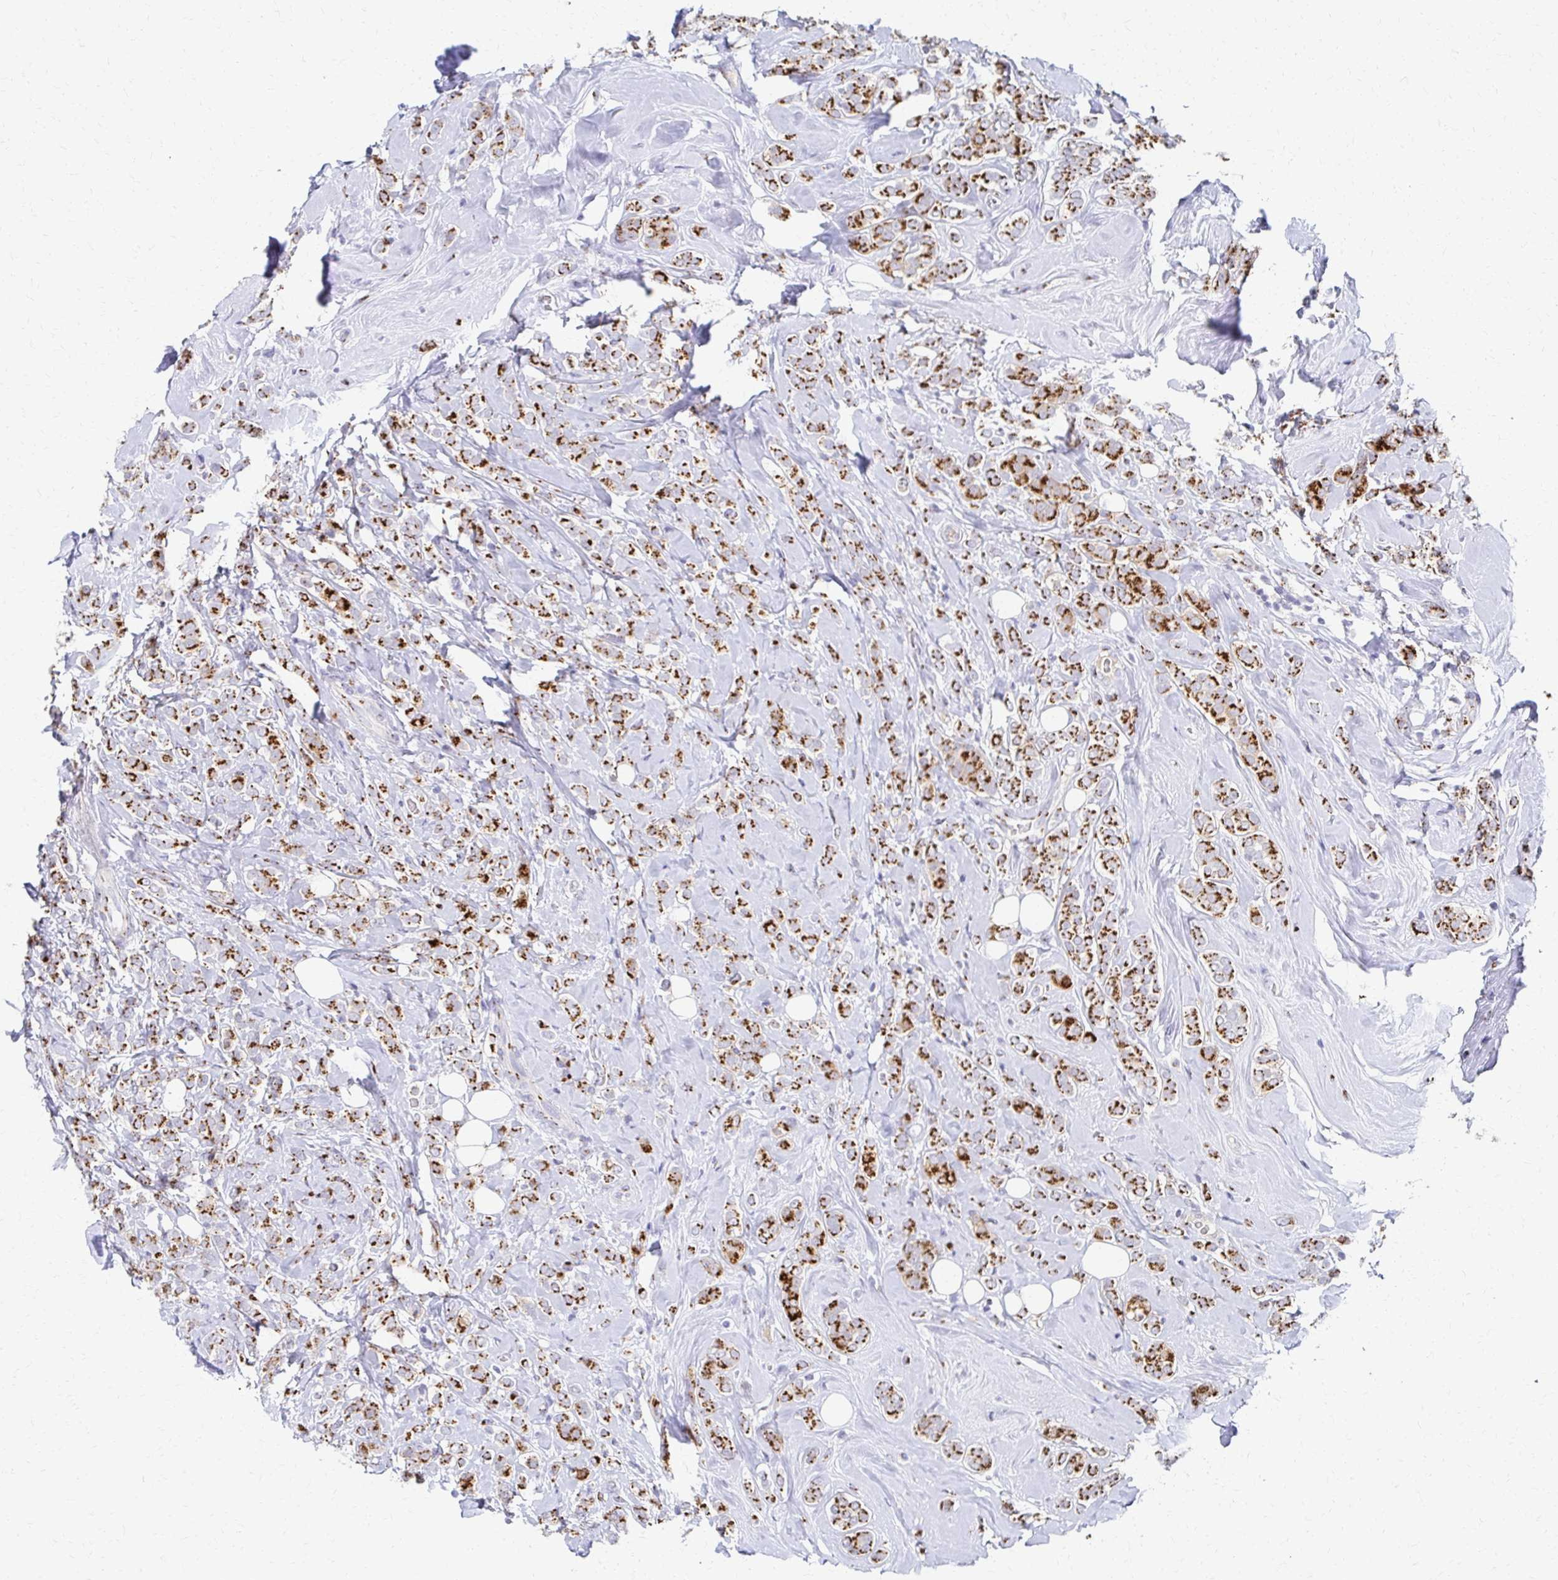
{"staining": {"intensity": "strong", "quantity": ">75%", "location": "cytoplasmic/membranous"}, "tissue": "breast cancer", "cell_type": "Tumor cells", "image_type": "cancer", "snomed": [{"axis": "morphology", "description": "Lobular carcinoma"}, {"axis": "topography", "description": "Breast"}], "caption": "Immunohistochemical staining of human breast lobular carcinoma demonstrates high levels of strong cytoplasmic/membranous protein positivity in about >75% of tumor cells.", "gene": "TM9SF1", "patient": {"sex": "female", "age": 49}}